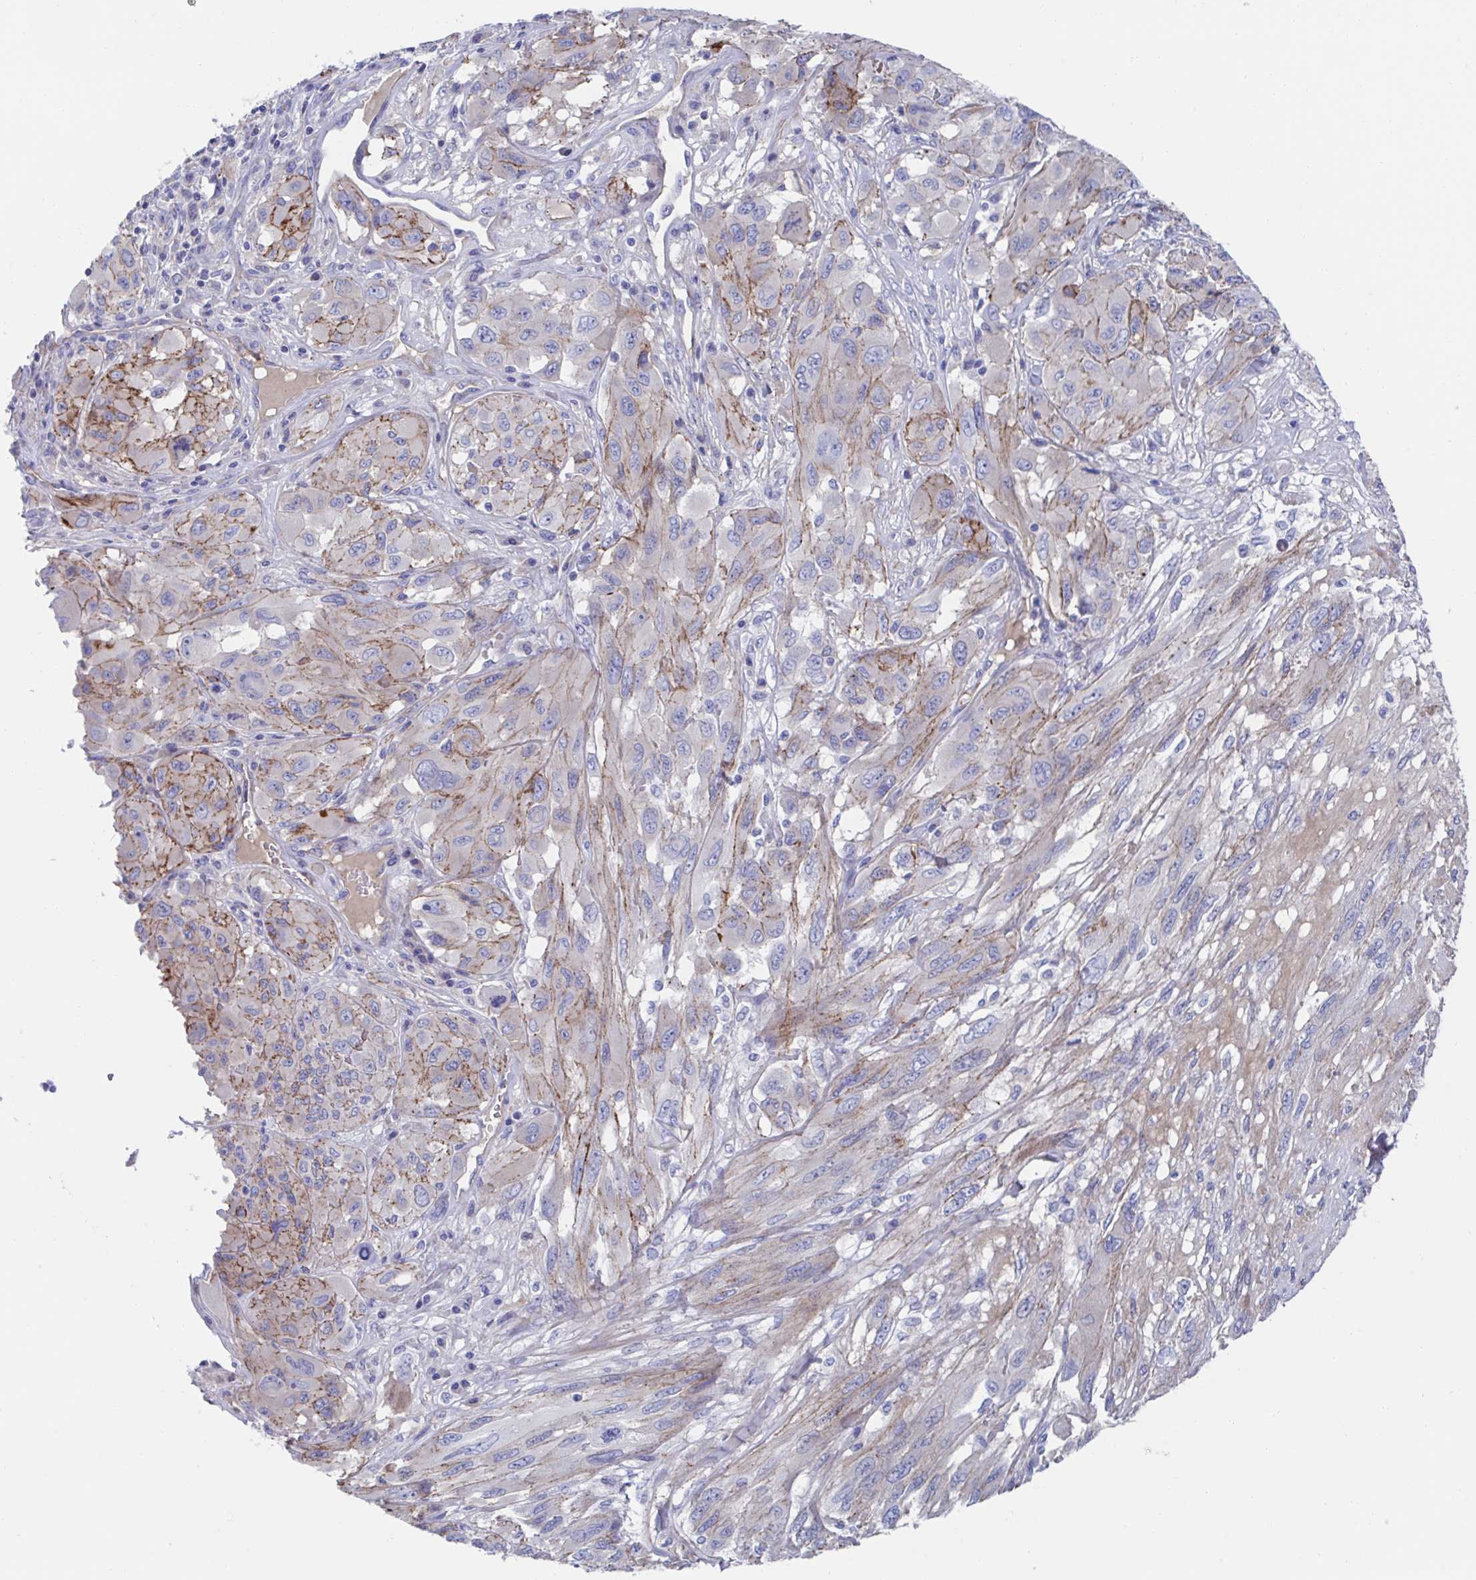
{"staining": {"intensity": "moderate", "quantity": "<25%", "location": "cytoplasmic/membranous"}, "tissue": "melanoma", "cell_type": "Tumor cells", "image_type": "cancer", "snomed": [{"axis": "morphology", "description": "Malignant melanoma, NOS"}, {"axis": "topography", "description": "Skin"}], "caption": "Immunohistochemical staining of malignant melanoma shows moderate cytoplasmic/membranous protein positivity in about <25% of tumor cells.", "gene": "CDH2", "patient": {"sex": "female", "age": 91}}